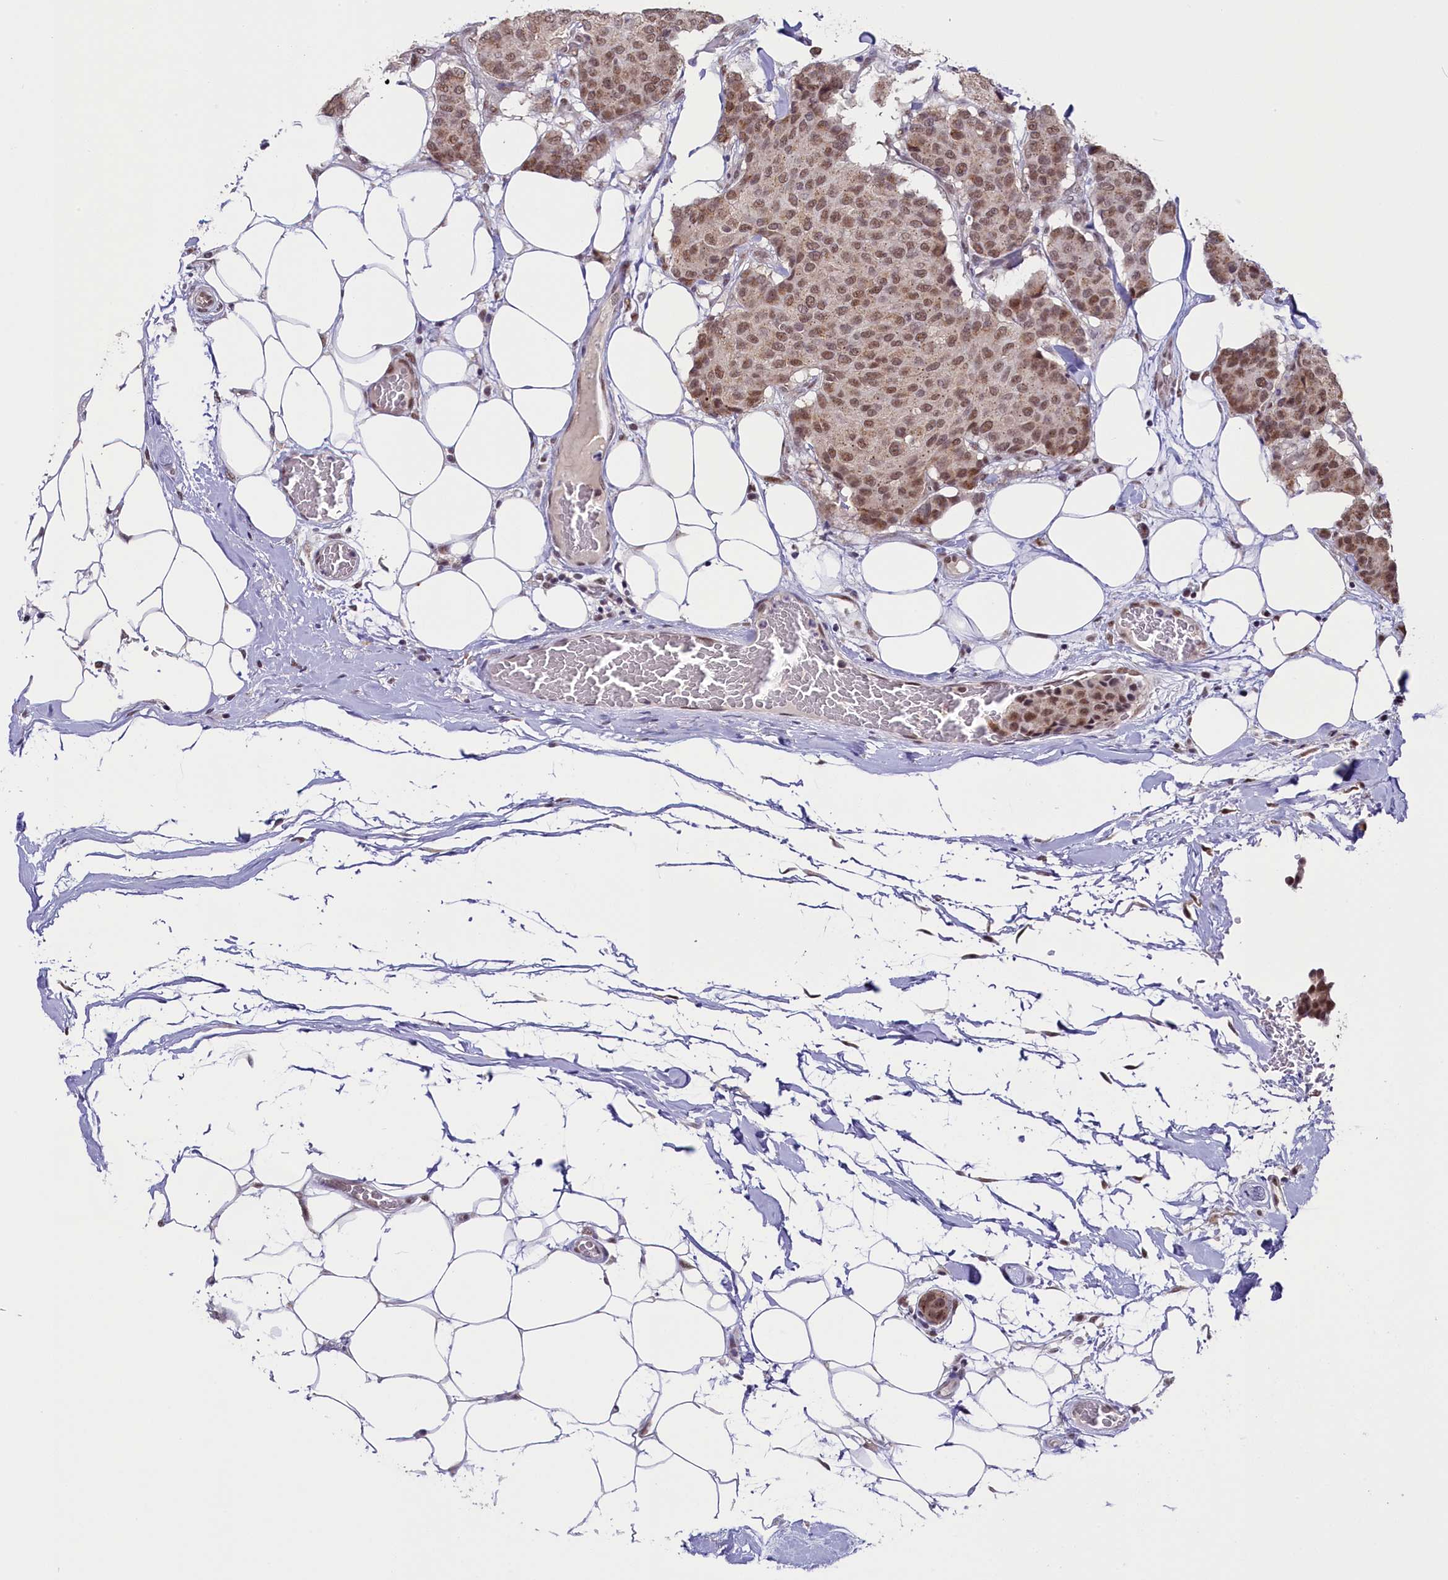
{"staining": {"intensity": "moderate", "quantity": ">75%", "location": "cytoplasmic/membranous,nuclear"}, "tissue": "breast cancer", "cell_type": "Tumor cells", "image_type": "cancer", "snomed": [{"axis": "morphology", "description": "Duct carcinoma"}, {"axis": "topography", "description": "Breast"}], "caption": "Immunohistochemical staining of breast cancer displays medium levels of moderate cytoplasmic/membranous and nuclear protein staining in approximately >75% of tumor cells.", "gene": "NCBP1", "patient": {"sex": "female", "age": 75}}